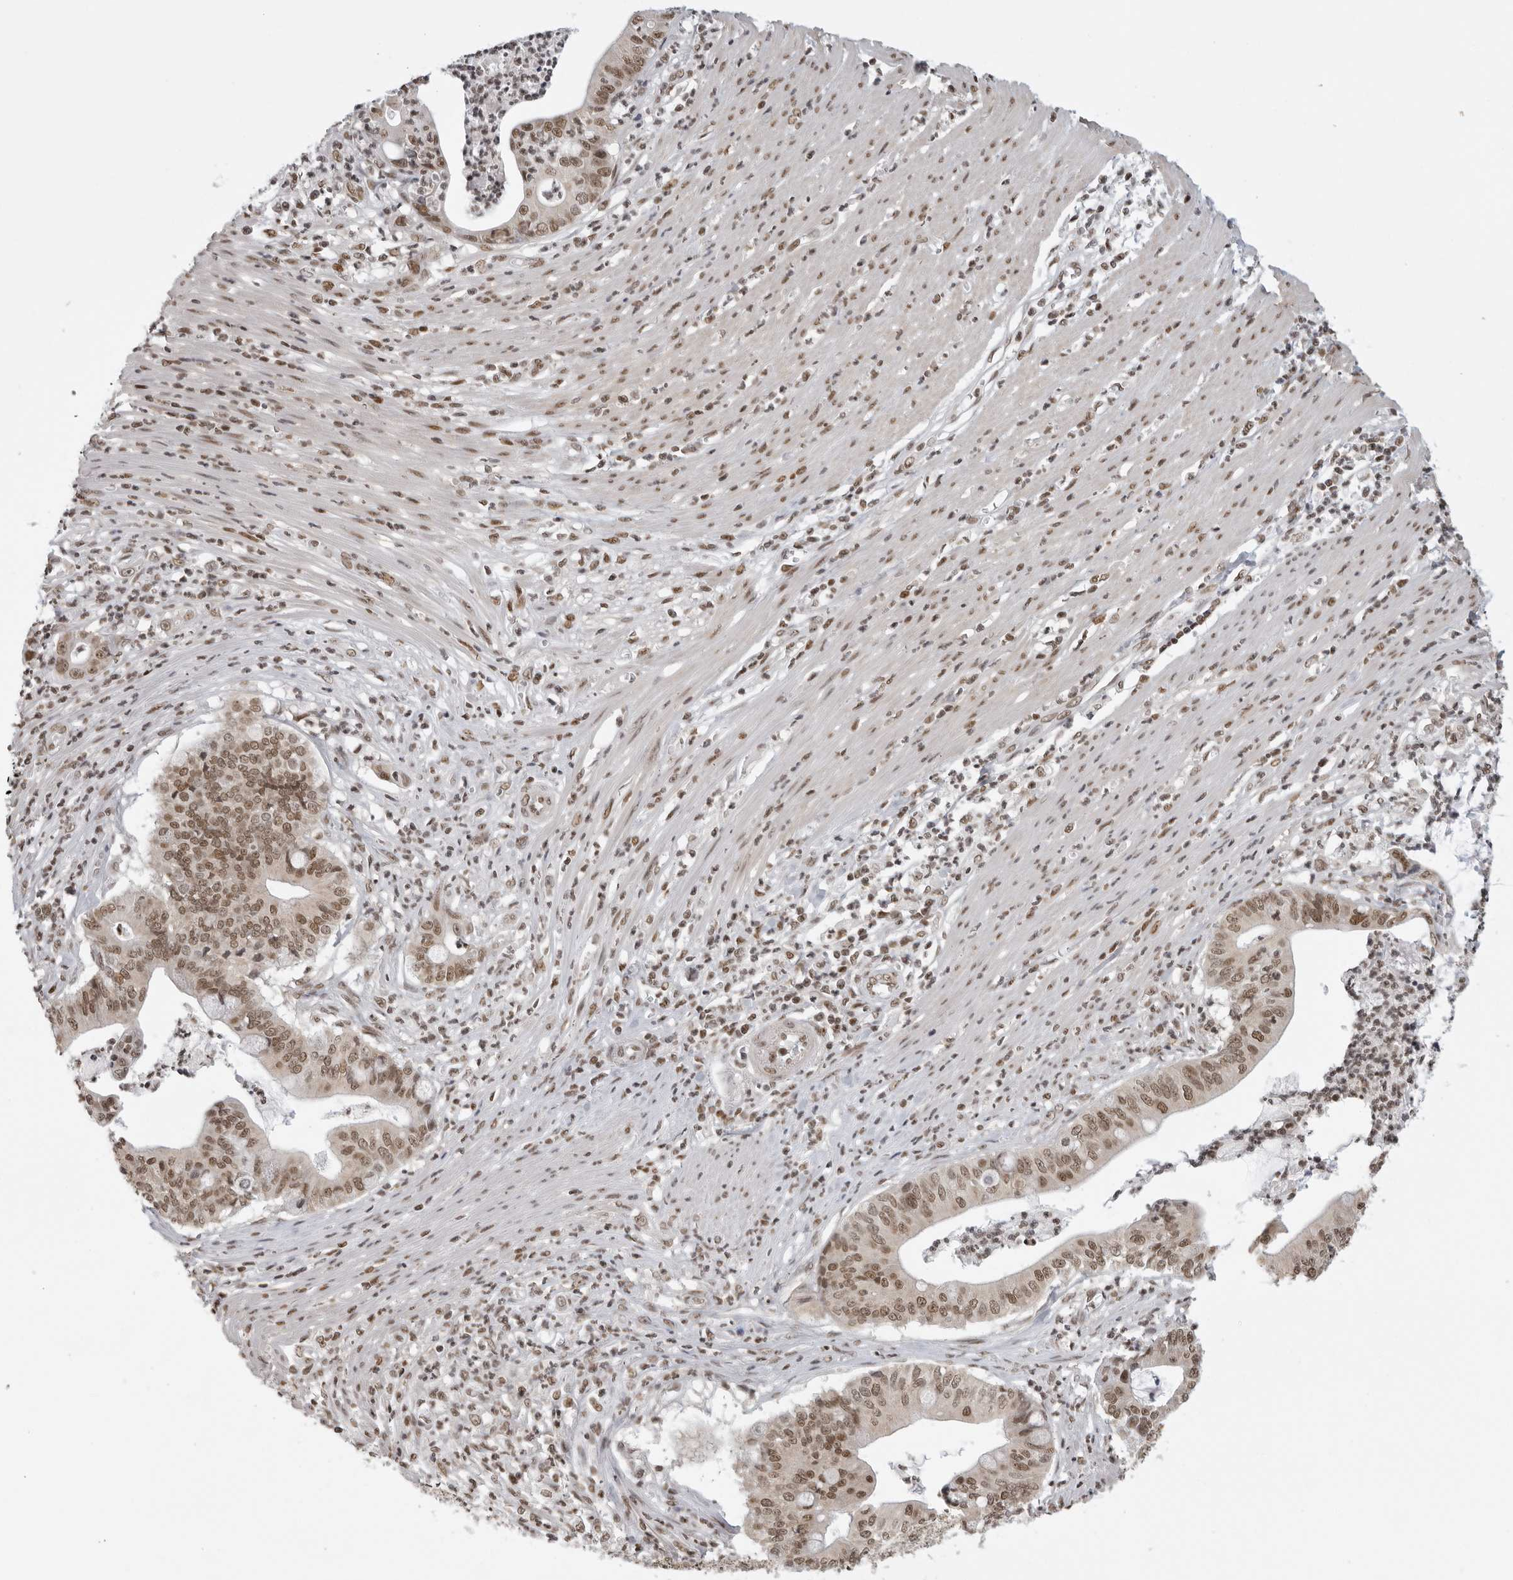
{"staining": {"intensity": "moderate", "quantity": ">75%", "location": "nuclear"}, "tissue": "pancreatic cancer", "cell_type": "Tumor cells", "image_type": "cancer", "snomed": [{"axis": "morphology", "description": "Adenocarcinoma, NOS"}, {"axis": "topography", "description": "Pancreas"}], "caption": "A photomicrograph showing moderate nuclear expression in approximately >75% of tumor cells in adenocarcinoma (pancreatic), as visualized by brown immunohistochemical staining.", "gene": "RPA2", "patient": {"sex": "male", "age": 69}}